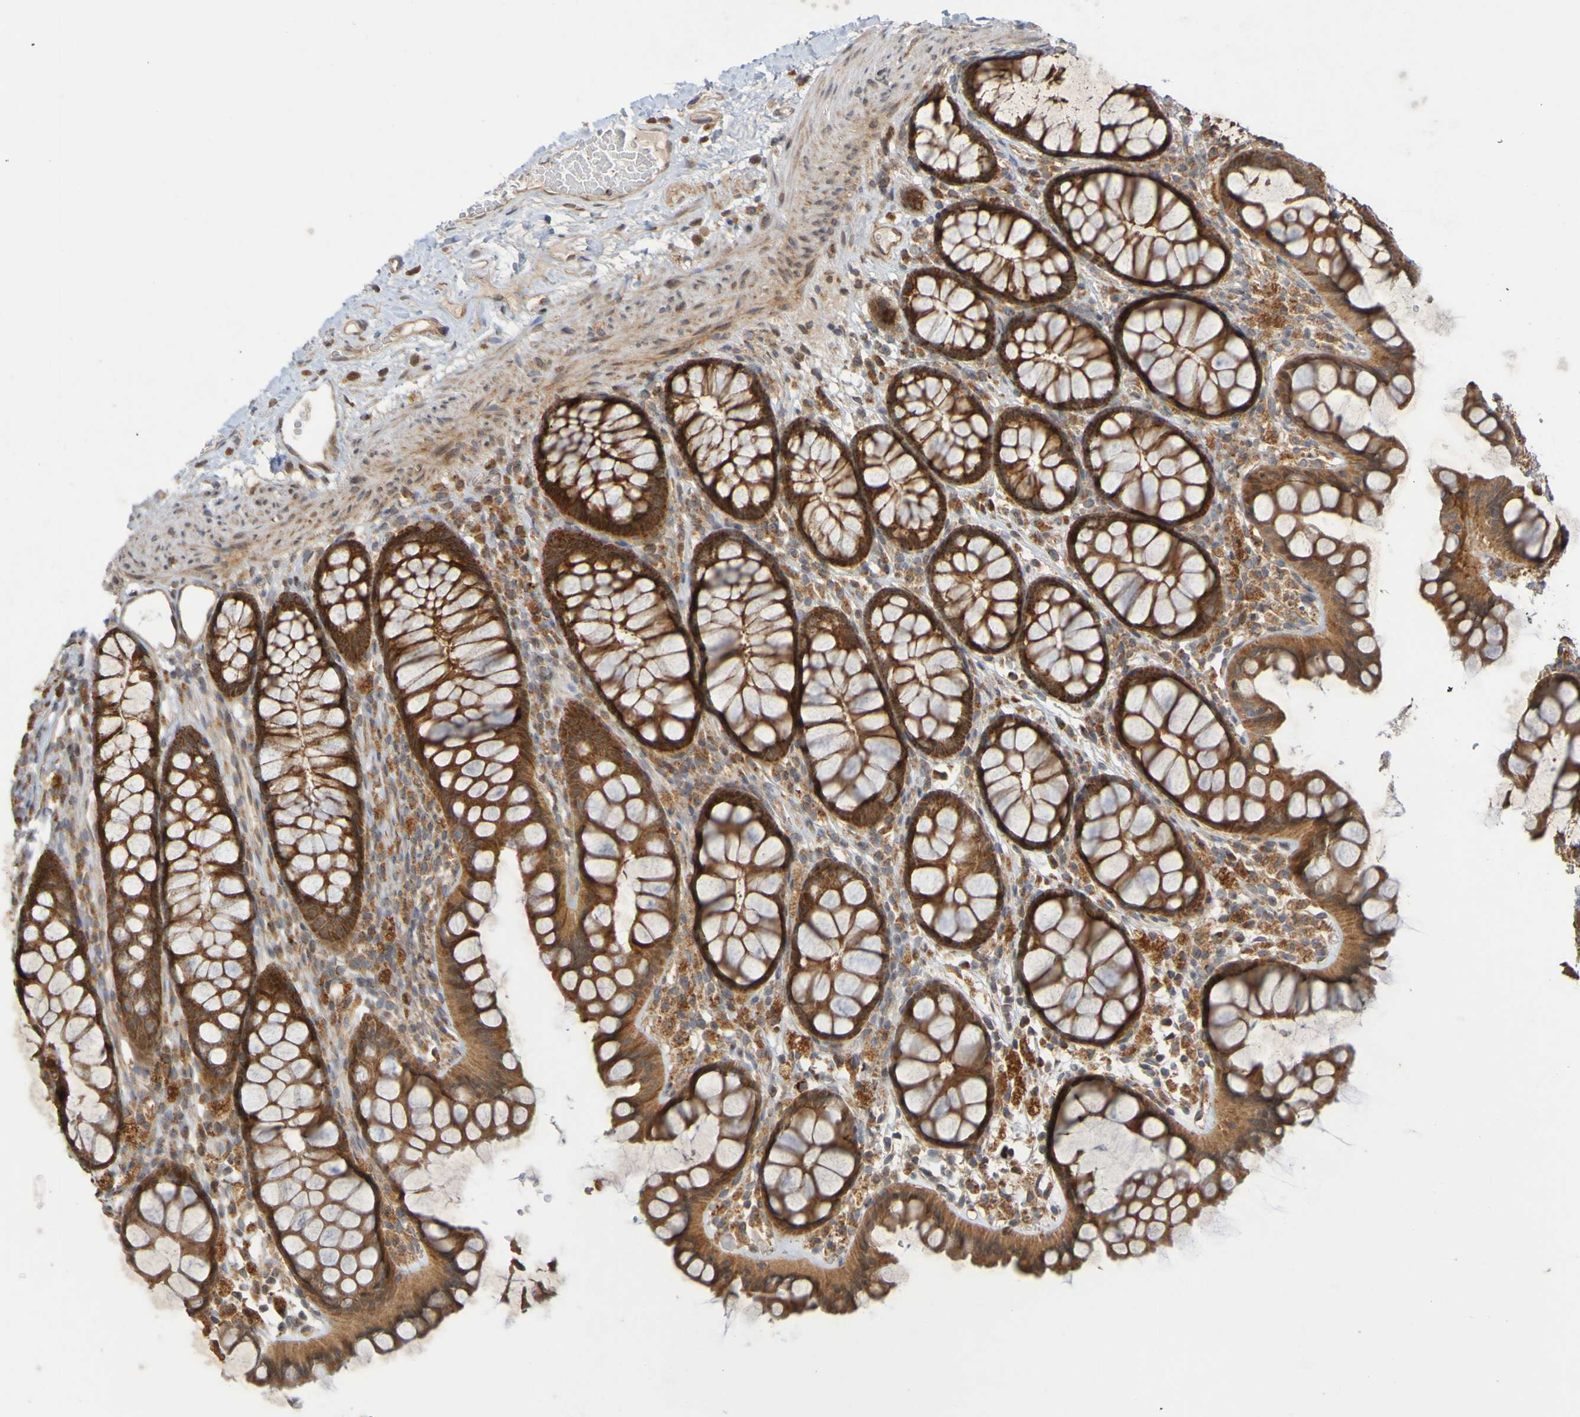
{"staining": {"intensity": "moderate", "quantity": ">75%", "location": "cytoplasmic/membranous"}, "tissue": "colon", "cell_type": "Endothelial cells", "image_type": "normal", "snomed": [{"axis": "morphology", "description": "Normal tissue, NOS"}, {"axis": "topography", "description": "Colon"}], "caption": "Immunohistochemistry (IHC) of unremarkable human colon shows medium levels of moderate cytoplasmic/membranous staining in about >75% of endothelial cells.", "gene": "TMBIM1", "patient": {"sex": "female", "age": 55}}